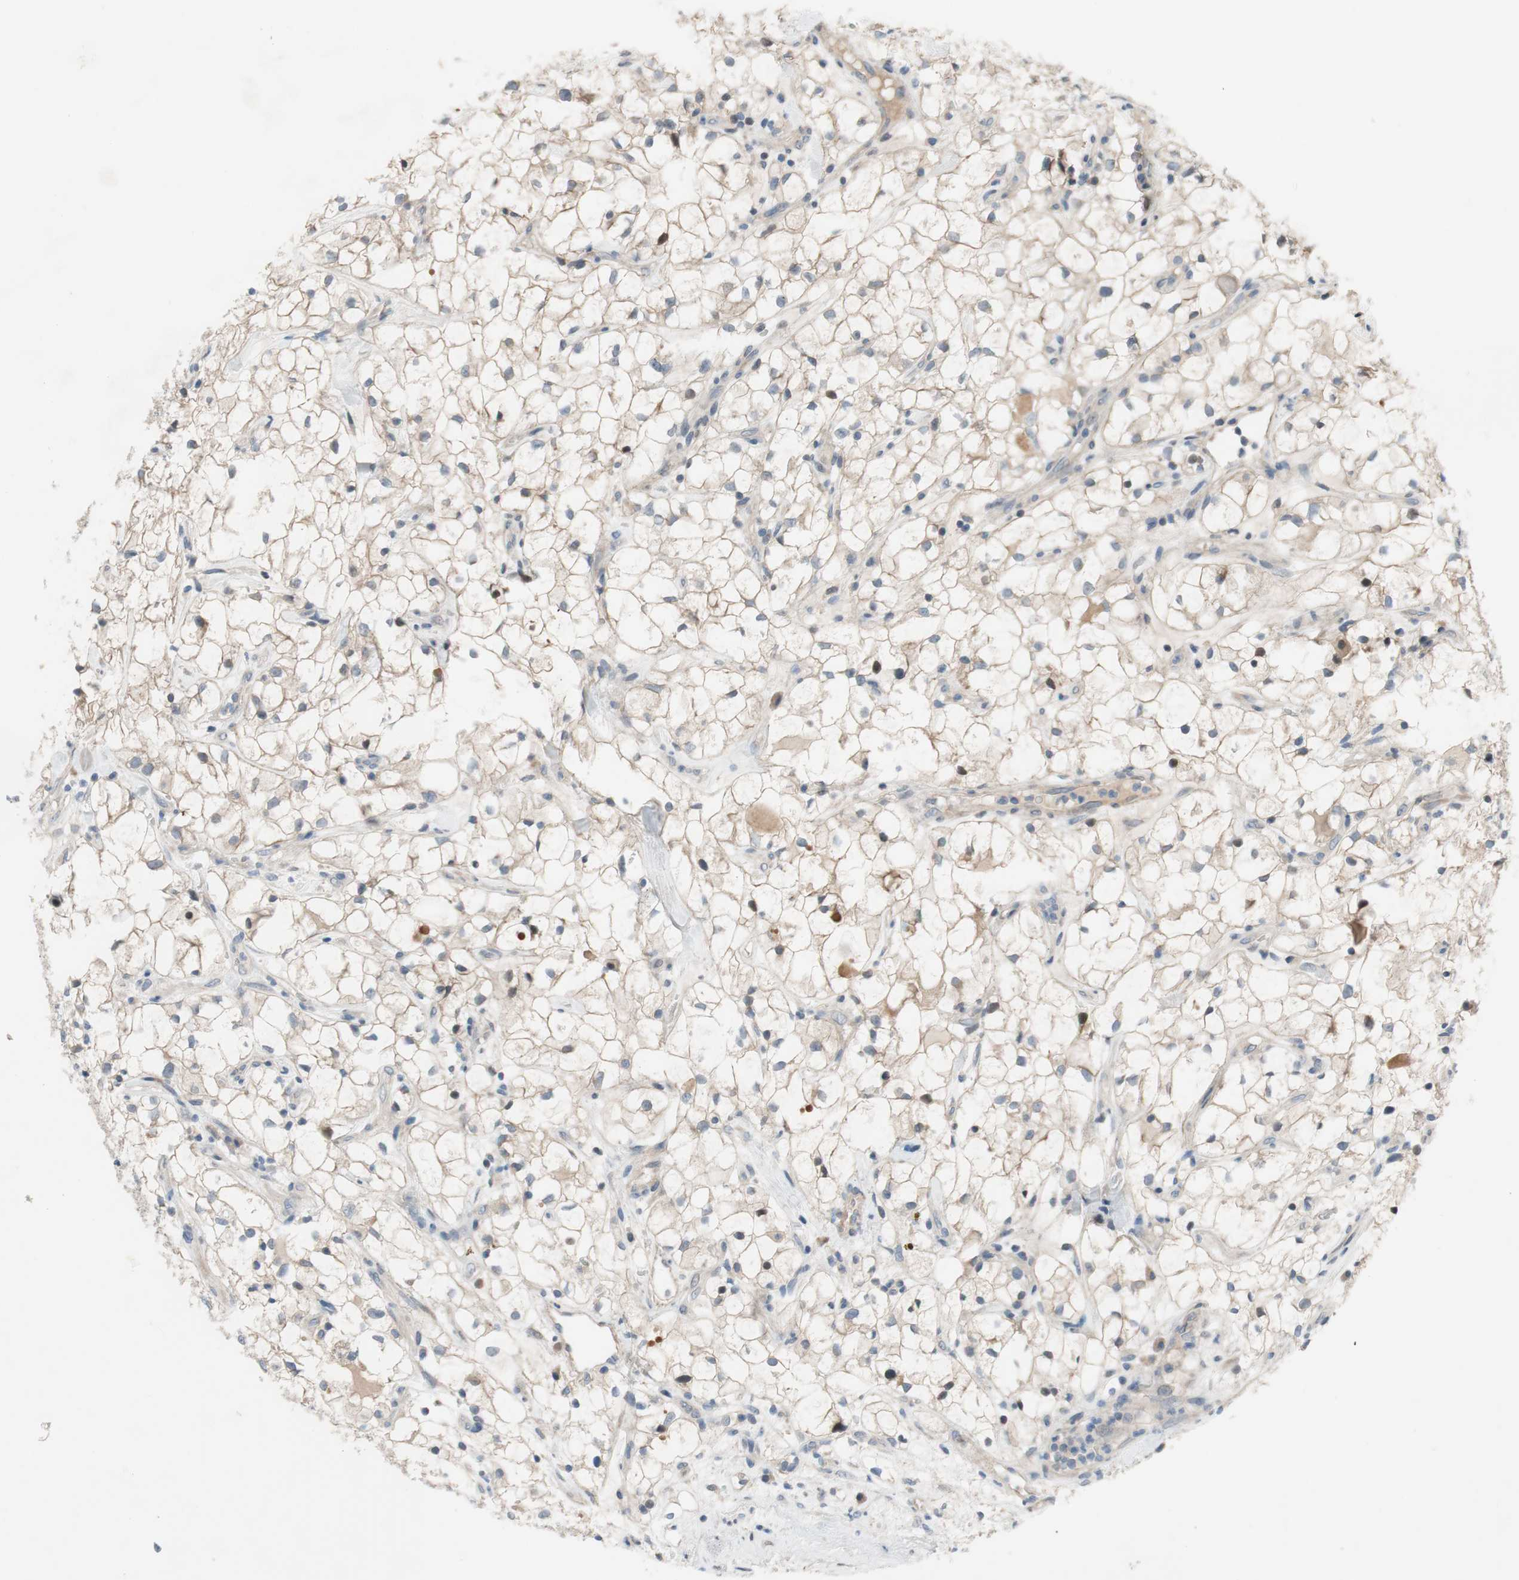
{"staining": {"intensity": "negative", "quantity": "none", "location": "none"}, "tissue": "renal cancer", "cell_type": "Tumor cells", "image_type": "cancer", "snomed": [{"axis": "morphology", "description": "Adenocarcinoma, NOS"}, {"axis": "topography", "description": "Kidney"}], "caption": "A micrograph of human renal cancer (adenocarcinoma) is negative for staining in tumor cells.", "gene": "TACR3", "patient": {"sex": "female", "age": 60}}